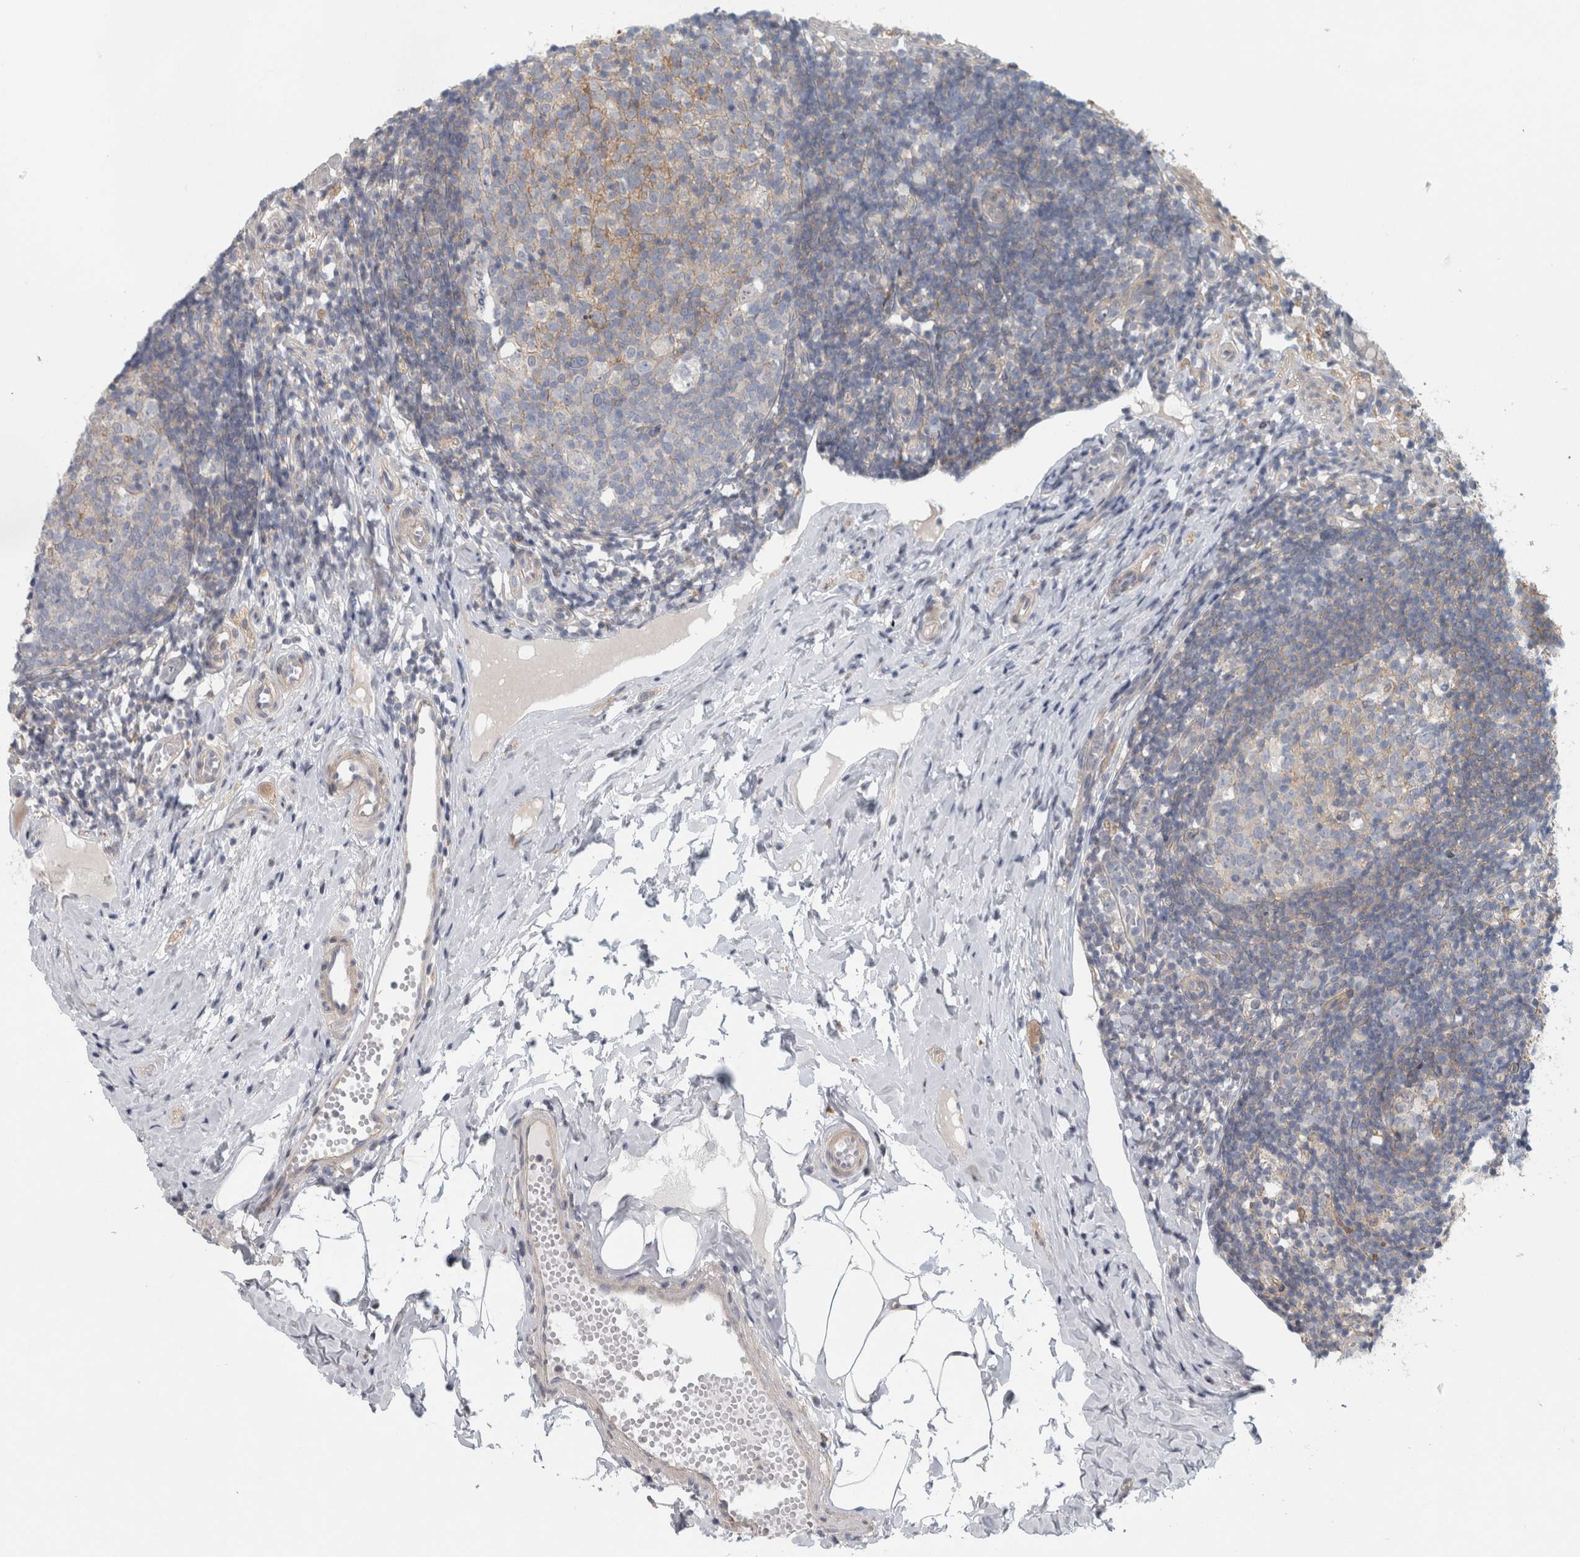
{"staining": {"intensity": "negative", "quantity": "none", "location": "none"}, "tissue": "appendix", "cell_type": "Glandular cells", "image_type": "normal", "snomed": [{"axis": "morphology", "description": "Normal tissue, NOS"}, {"axis": "topography", "description": "Appendix"}], "caption": "IHC image of benign appendix: appendix stained with DAB (3,3'-diaminobenzidine) displays no significant protein positivity in glandular cells.", "gene": "ZNF804B", "patient": {"sex": "female", "age": 20}}